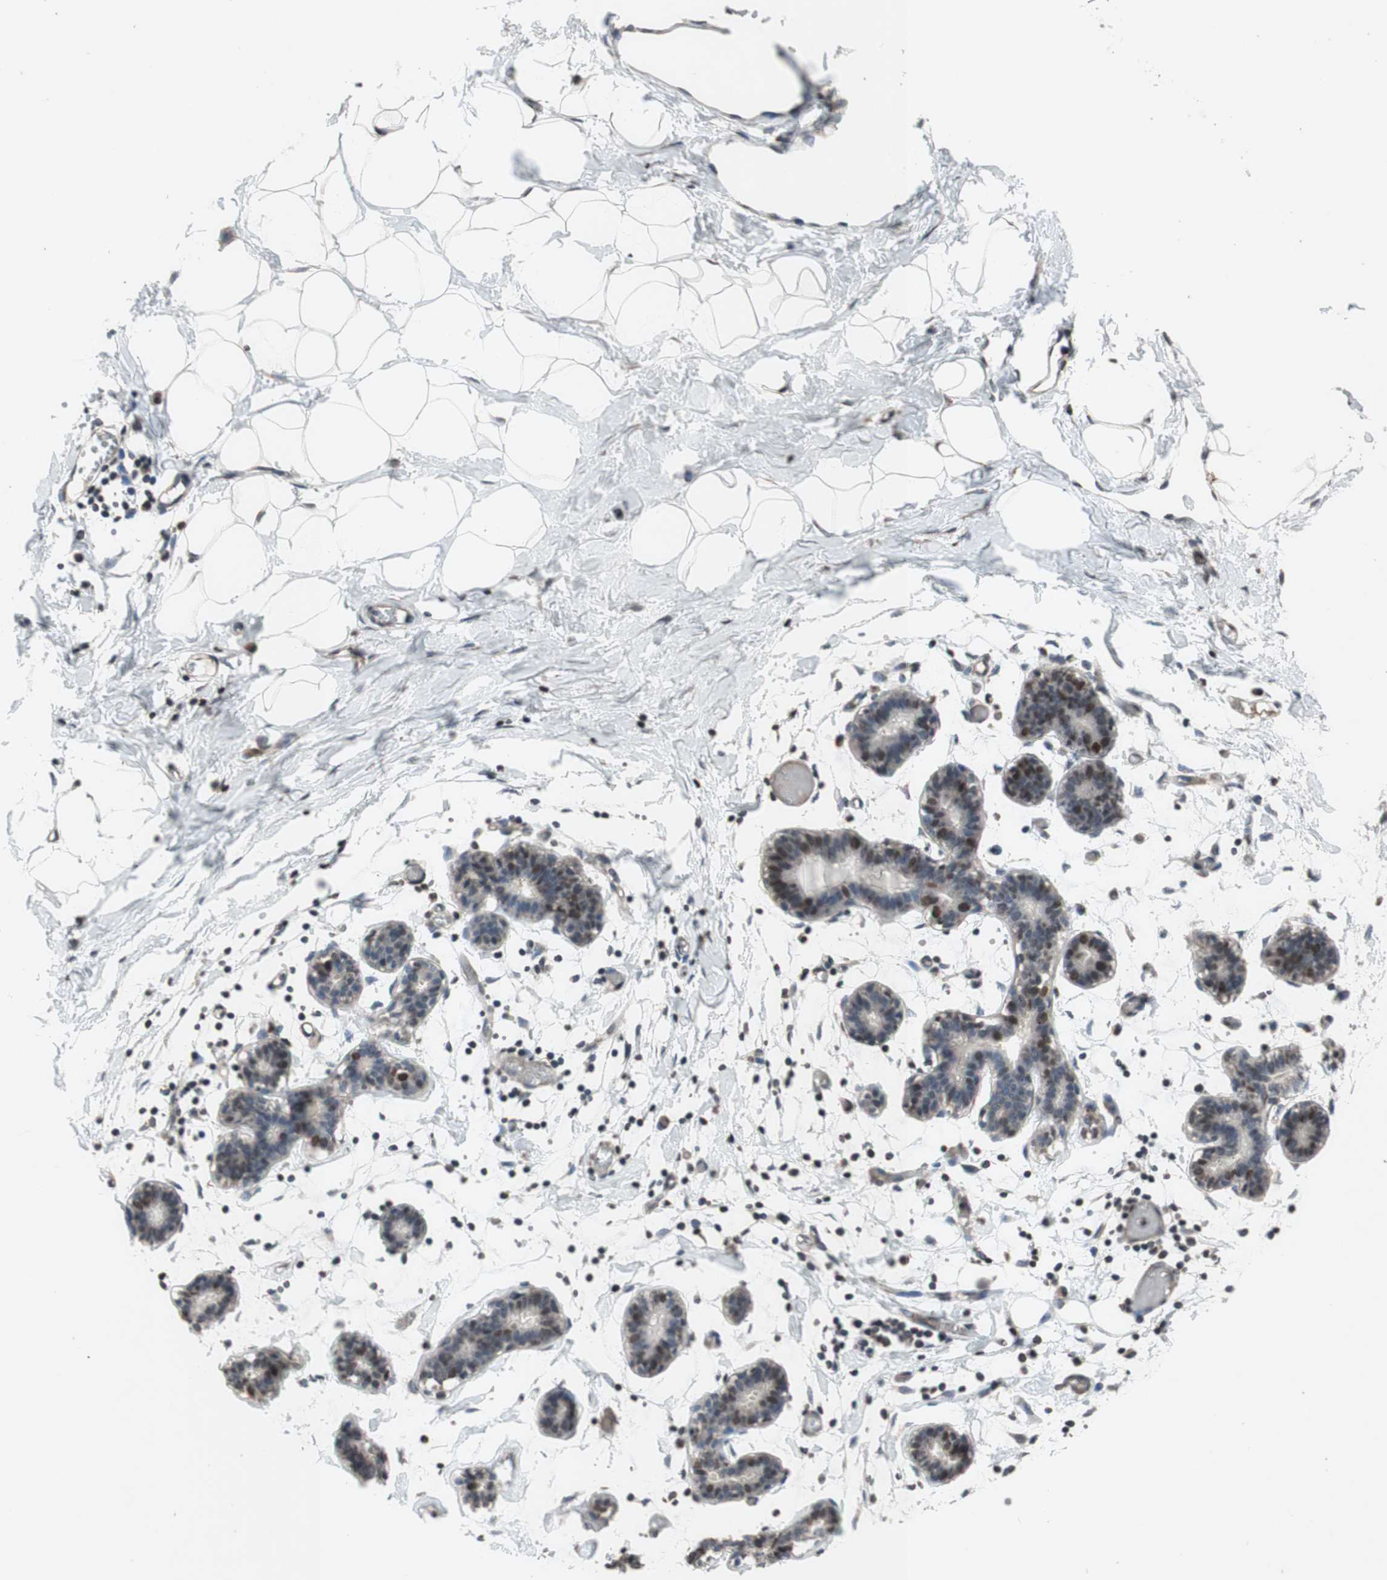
{"staining": {"intensity": "negative", "quantity": "none", "location": "none"}, "tissue": "breast", "cell_type": "Adipocytes", "image_type": "normal", "snomed": [{"axis": "morphology", "description": "Normal tissue, NOS"}, {"axis": "topography", "description": "Breast"}], "caption": "Human breast stained for a protein using immunohistochemistry shows no staining in adipocytes.", "gene": "MCM6", "patient": {"sex": "female", "age": 27}}